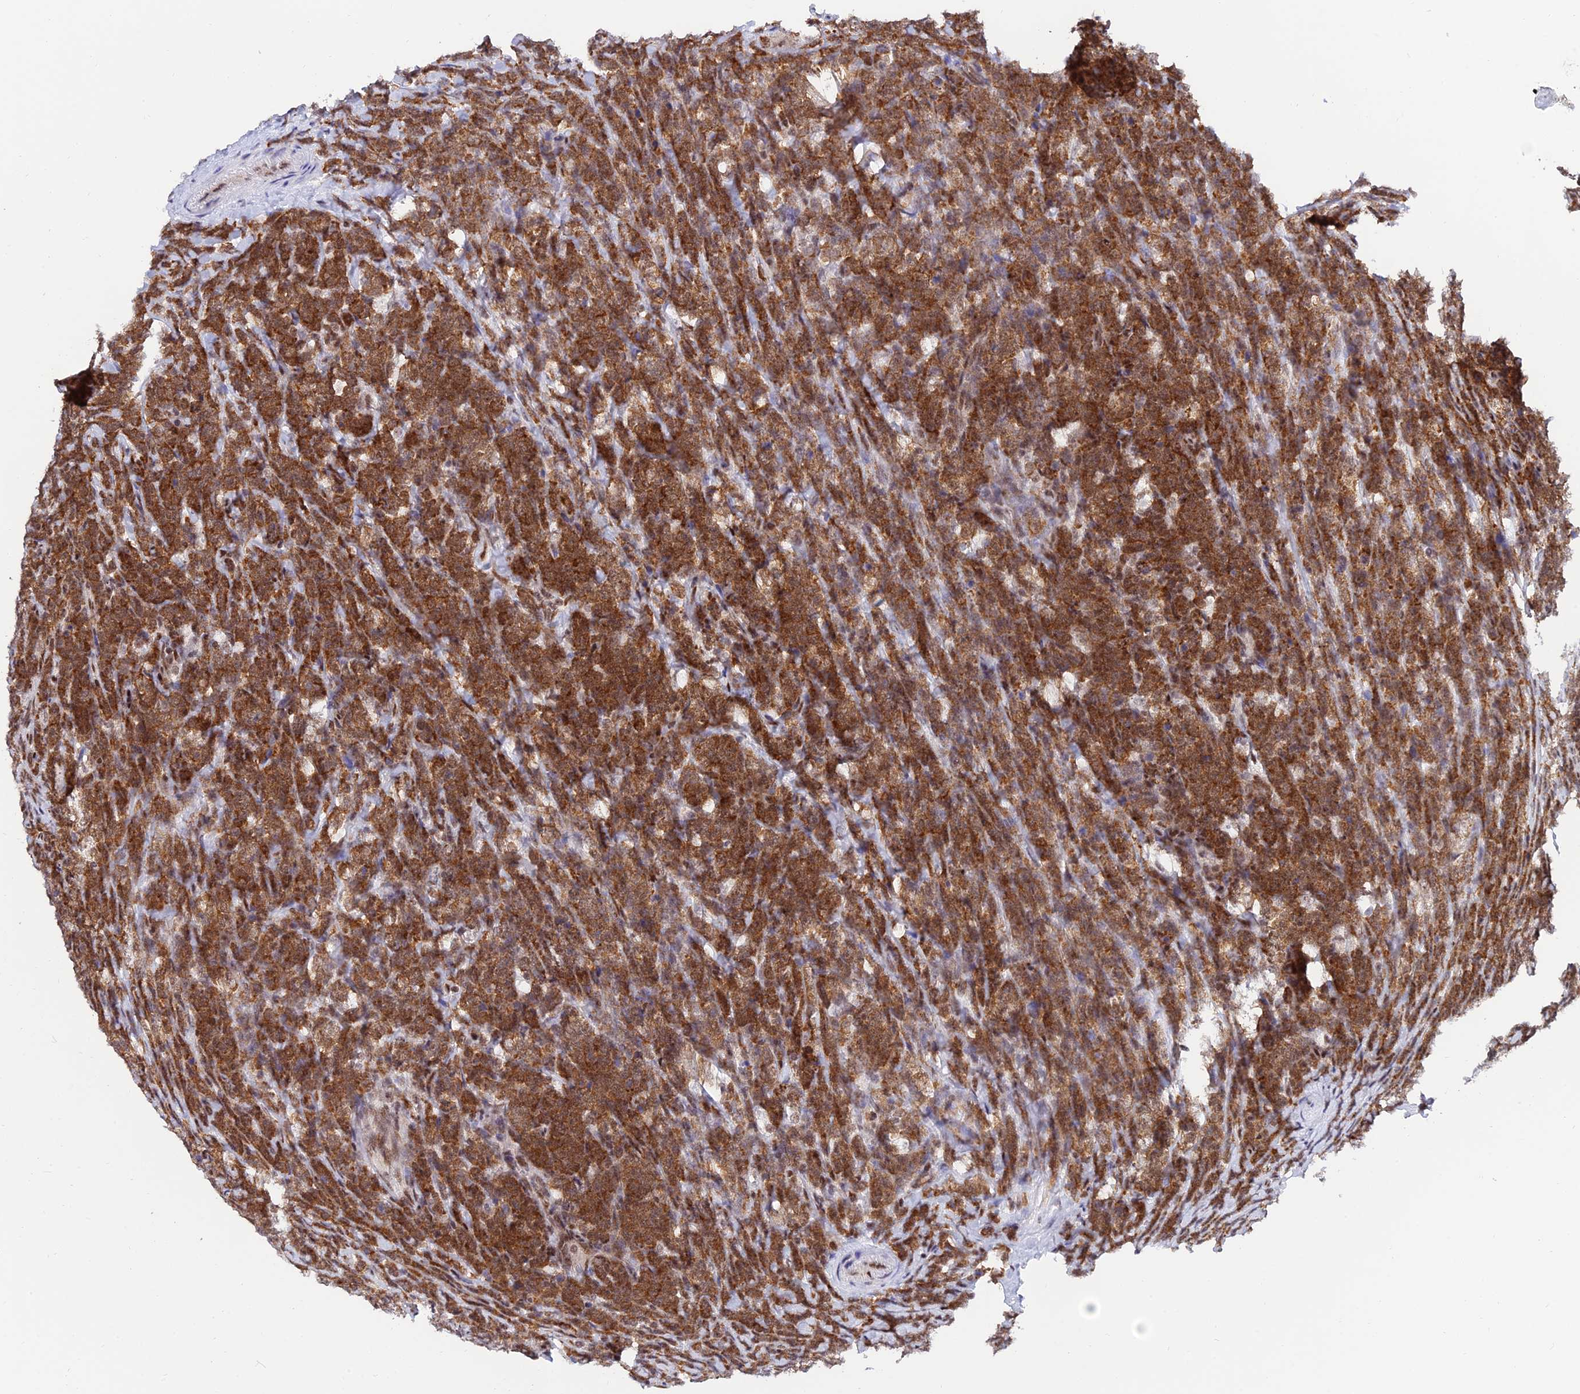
{"staining": {"intensity": "strong", "quantity": ">75%", "location": "cytoplasmic/membranous"}, "tissue": "lymphoma", "cell_type": "Tumor cells", "image_type": "cancer", "snomed": [{"axis": "morphology", "description": "Malignant lymphoma, non-Hodgkin's type, High grade"}, {"axis": "topography", "description": "Small intestine"}], "caption": "DAB immunohistochemical staining of malignant lymphoma, non-Hodgkin's type (high-grade) reveals strong cytoplasmic/membranous protein staining in approximately >75% of tumor cells.", "gene": "USP22", "patient": {"sex": "male", "age": 8}}